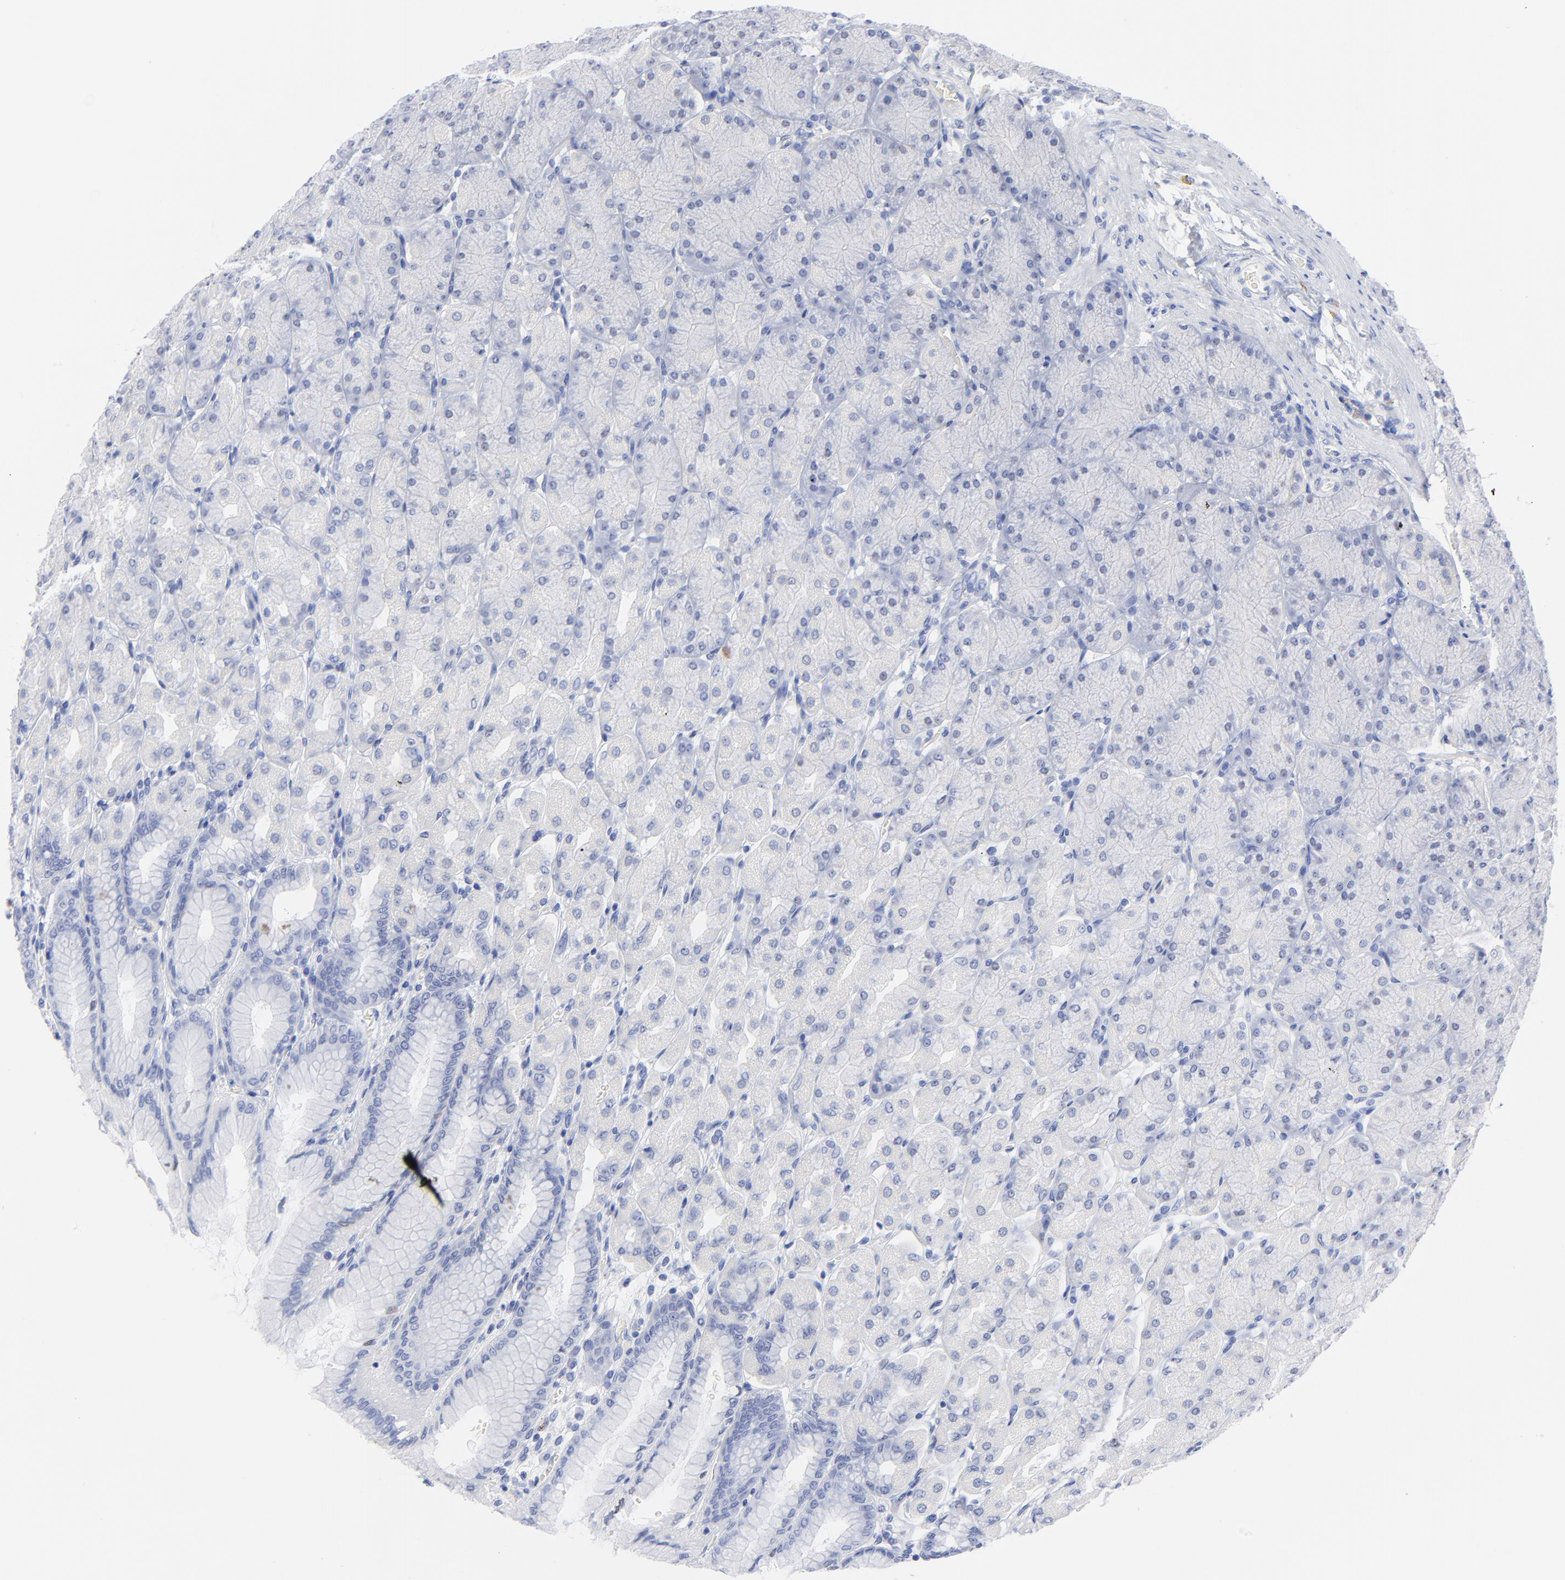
{"staining": {"intensity": "negative", "quantity": "none", "location": "none"}, "tissue": "stomach", "cell_type": "Glandular cells", "image_type": "normal", "snomed": [{"axis": "morphology", "description": "Normal tissue, NOS"}, {"axis": "topography", "description": "Stomach, upper"}], "caption": "This is a histopathology image of IHC staining of unremarkable stomach, which shows no positivity in glandular cells.", "gene": "ACY1", "patient": {"sex": "female", "age": 56}}